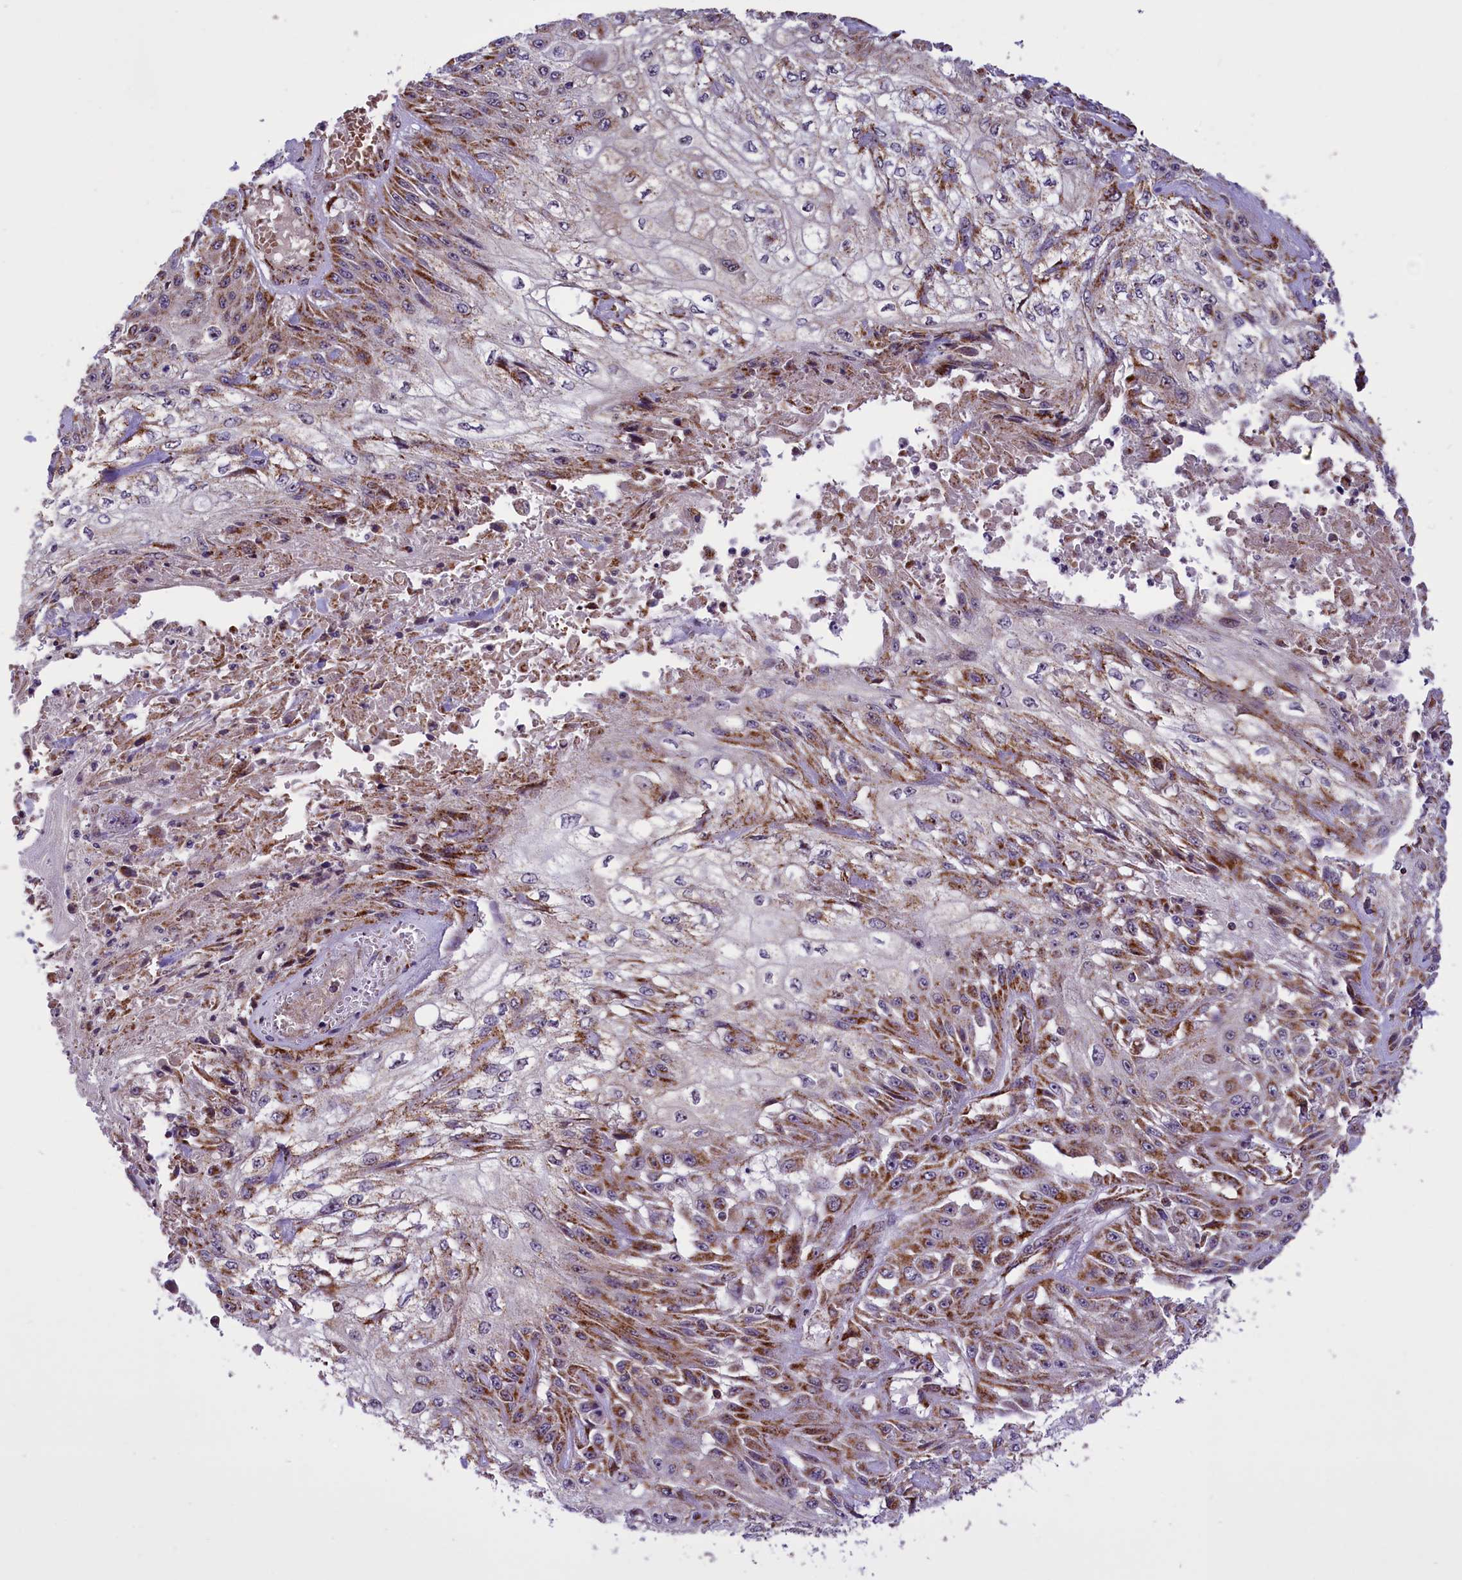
{"staining": {"intensity": "moderate", "quantity": "25%-75%", "location": "cytoplasmic/membranous"}, "tissue": "skin cancer", "cell_type": "Tumor cells", "image_type": "cancer", "snomed": [{"axis": "morphology", "description": "Squamous cell carcinoma, NOS"}, {"axis": "morphology", "description": "Squamous cell carcinoma, metastatic, NOS"}, {"axis": "topography", "description": "Skin"}, {"axis": "topography", "description": "Lymph node"}], "caption": "High-magnification brightfield microscopy of skin cancer (squamous cell carcinoma) stained with DAB (3,3'-diaminobenzidine) (brown) and counterstained with hematoxylin (blue). tumor cells exhibit moderate cytoplasmic/membranous expression is present in about25%-75% of cells.", "gene": "NDUFS5", "patient": {"sex": "male", "age": 75}}